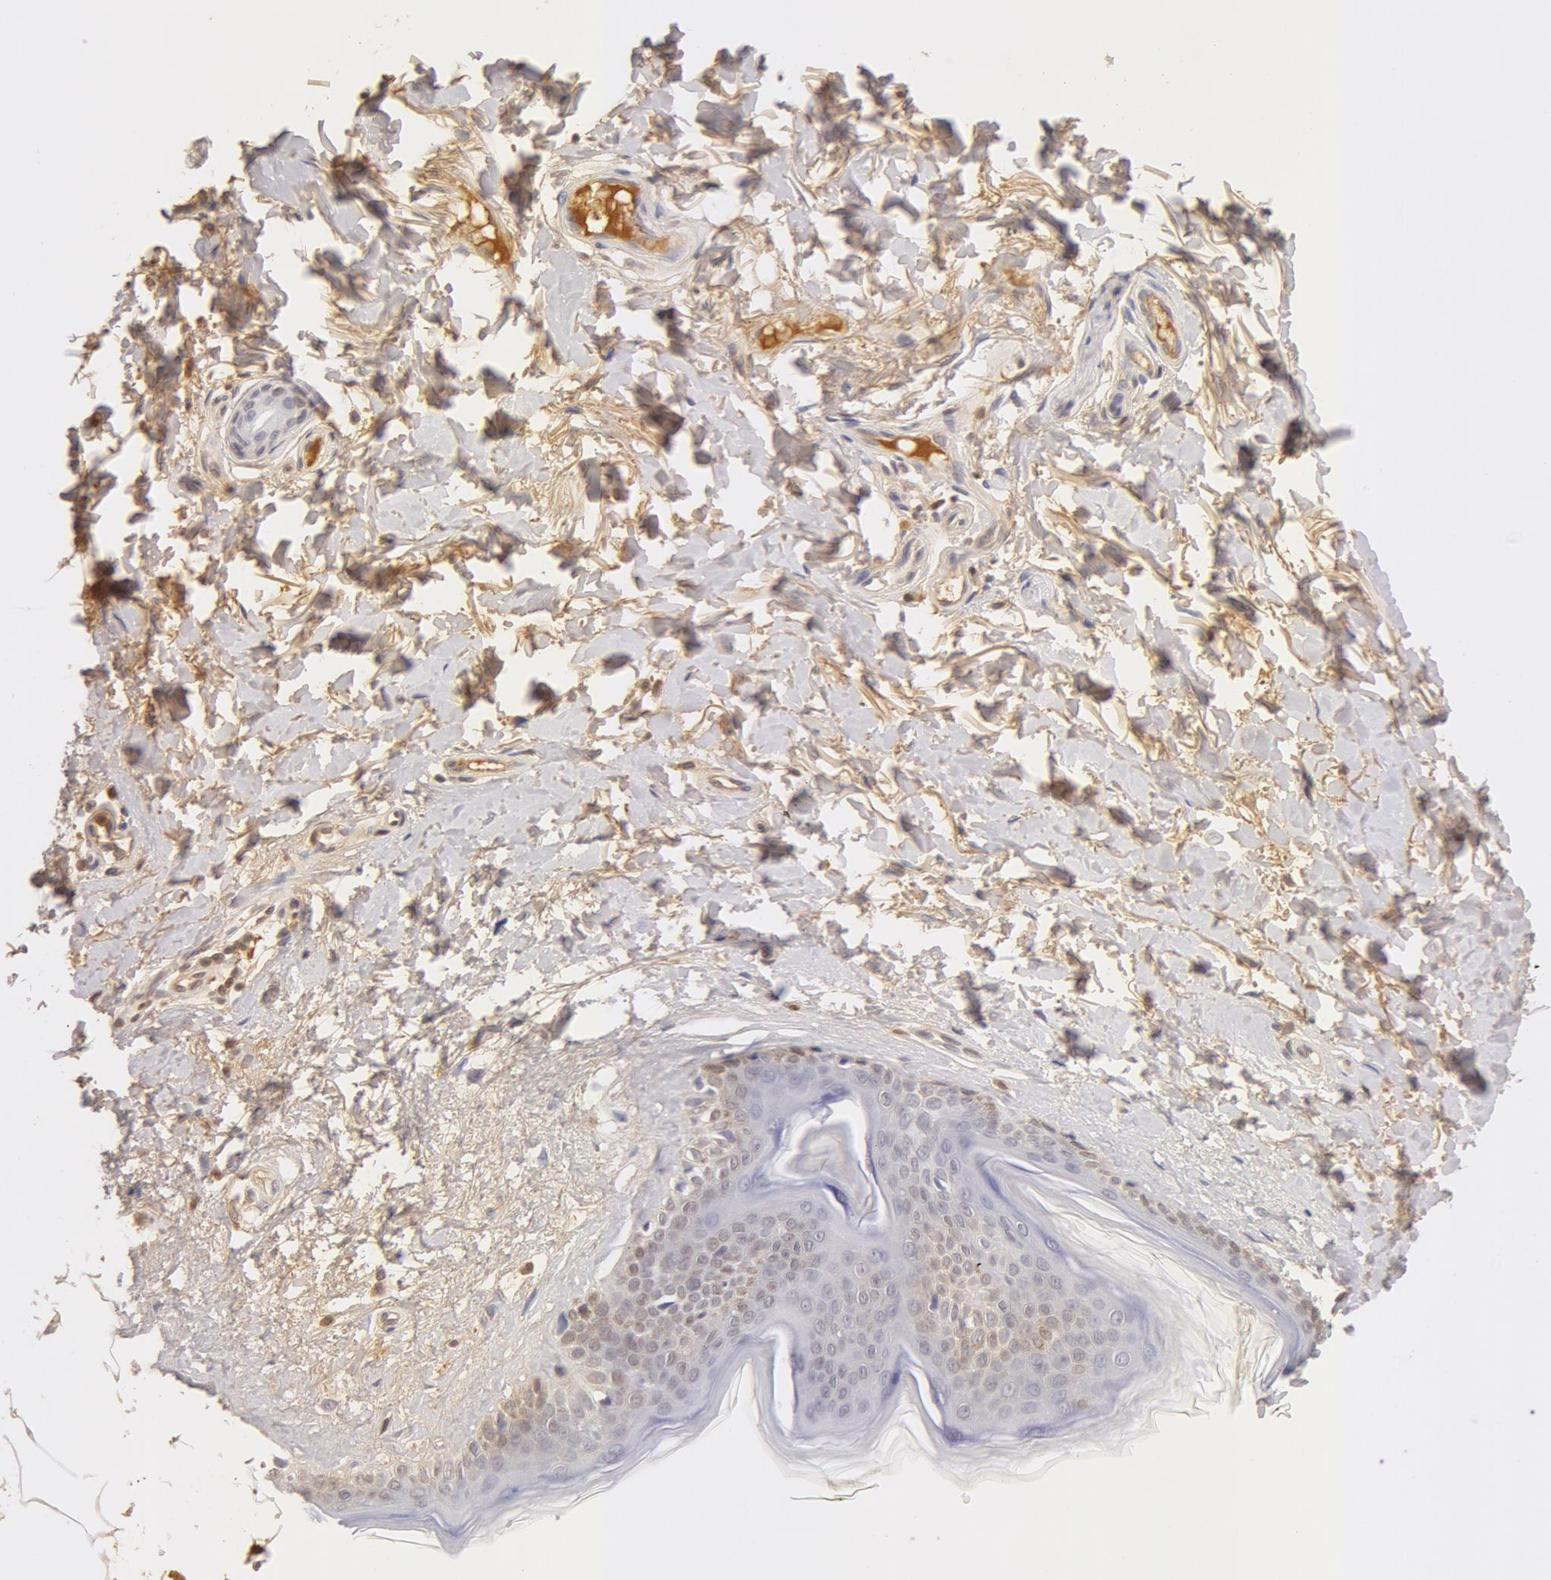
{"staining": {"intensity": "negative", "quantity": "none", "location": "none"}, "tissue": "skin", "cell_type": "Fibroblasts", "image_type": "normal", "snomed": [{"axis": "morphology", "description": "Normal tissue, NOS"}, {"axis": "topography", "description": "Skin"}], "caption": "The micrograph shows no staining of fibroblasts in benign skin. Nuclei are stained in blue.", "gene": "AHSG", "patient": {"sex": "female", "age": 56}}